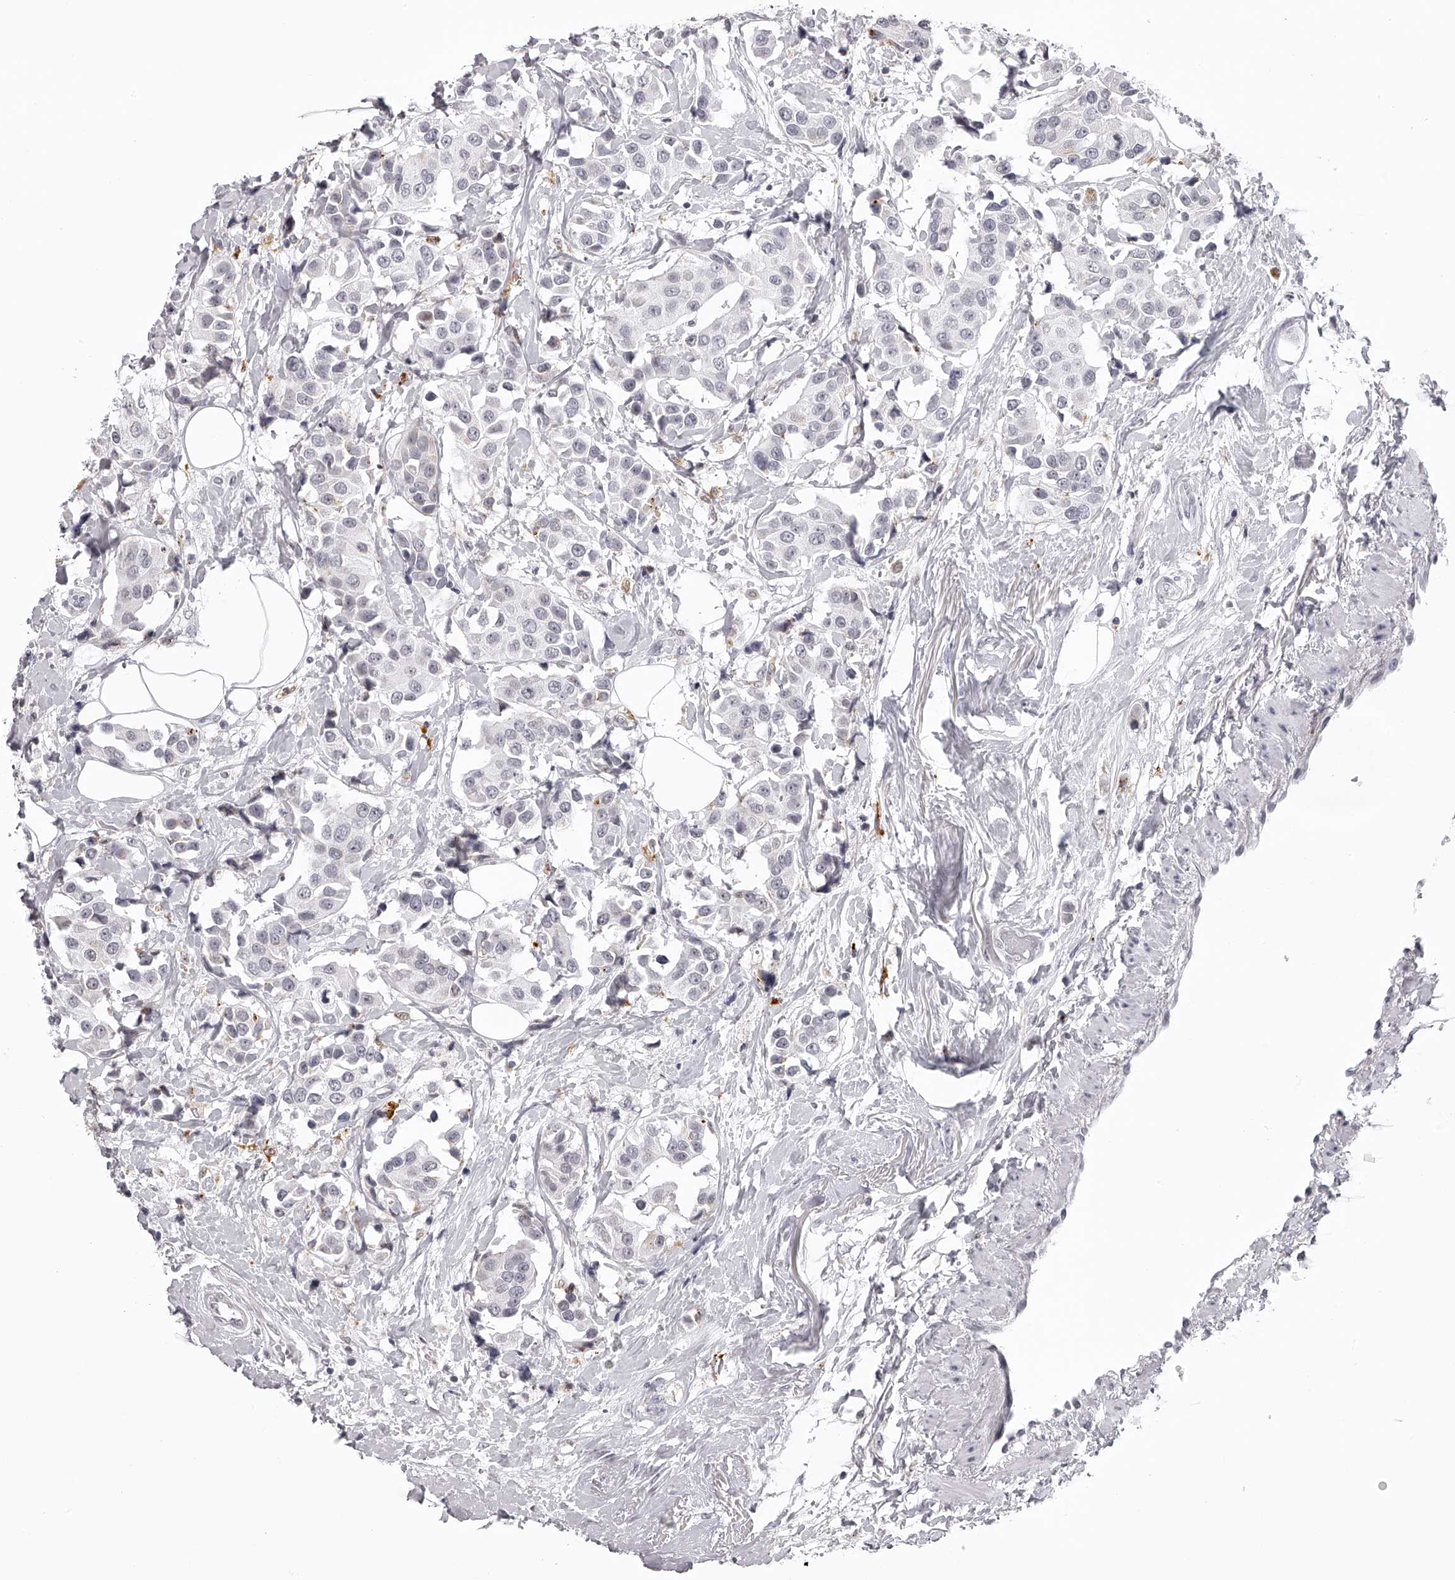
{"staining": {"intensity": "negative", "quantity": "none", "location": "none"}, "tissue": "breast cancer", "cell_type": "Tumor cells", "image_type": "cancer", "snomed": [{"axis": "morphology", "description": "Normal tissue, NOS"}, {"axis": "morphology", "description": "Duct carcinoma"}, {"axis": "topography", "description": "Breast"}], "caption": "This is an immunohistochemistry (IHC) photomicrograph of human breast invasive ductal carcinoma. There is no expression in tumor cells.", "gene": "RNF220", "patient": {"sex": "female", "age": 39}}